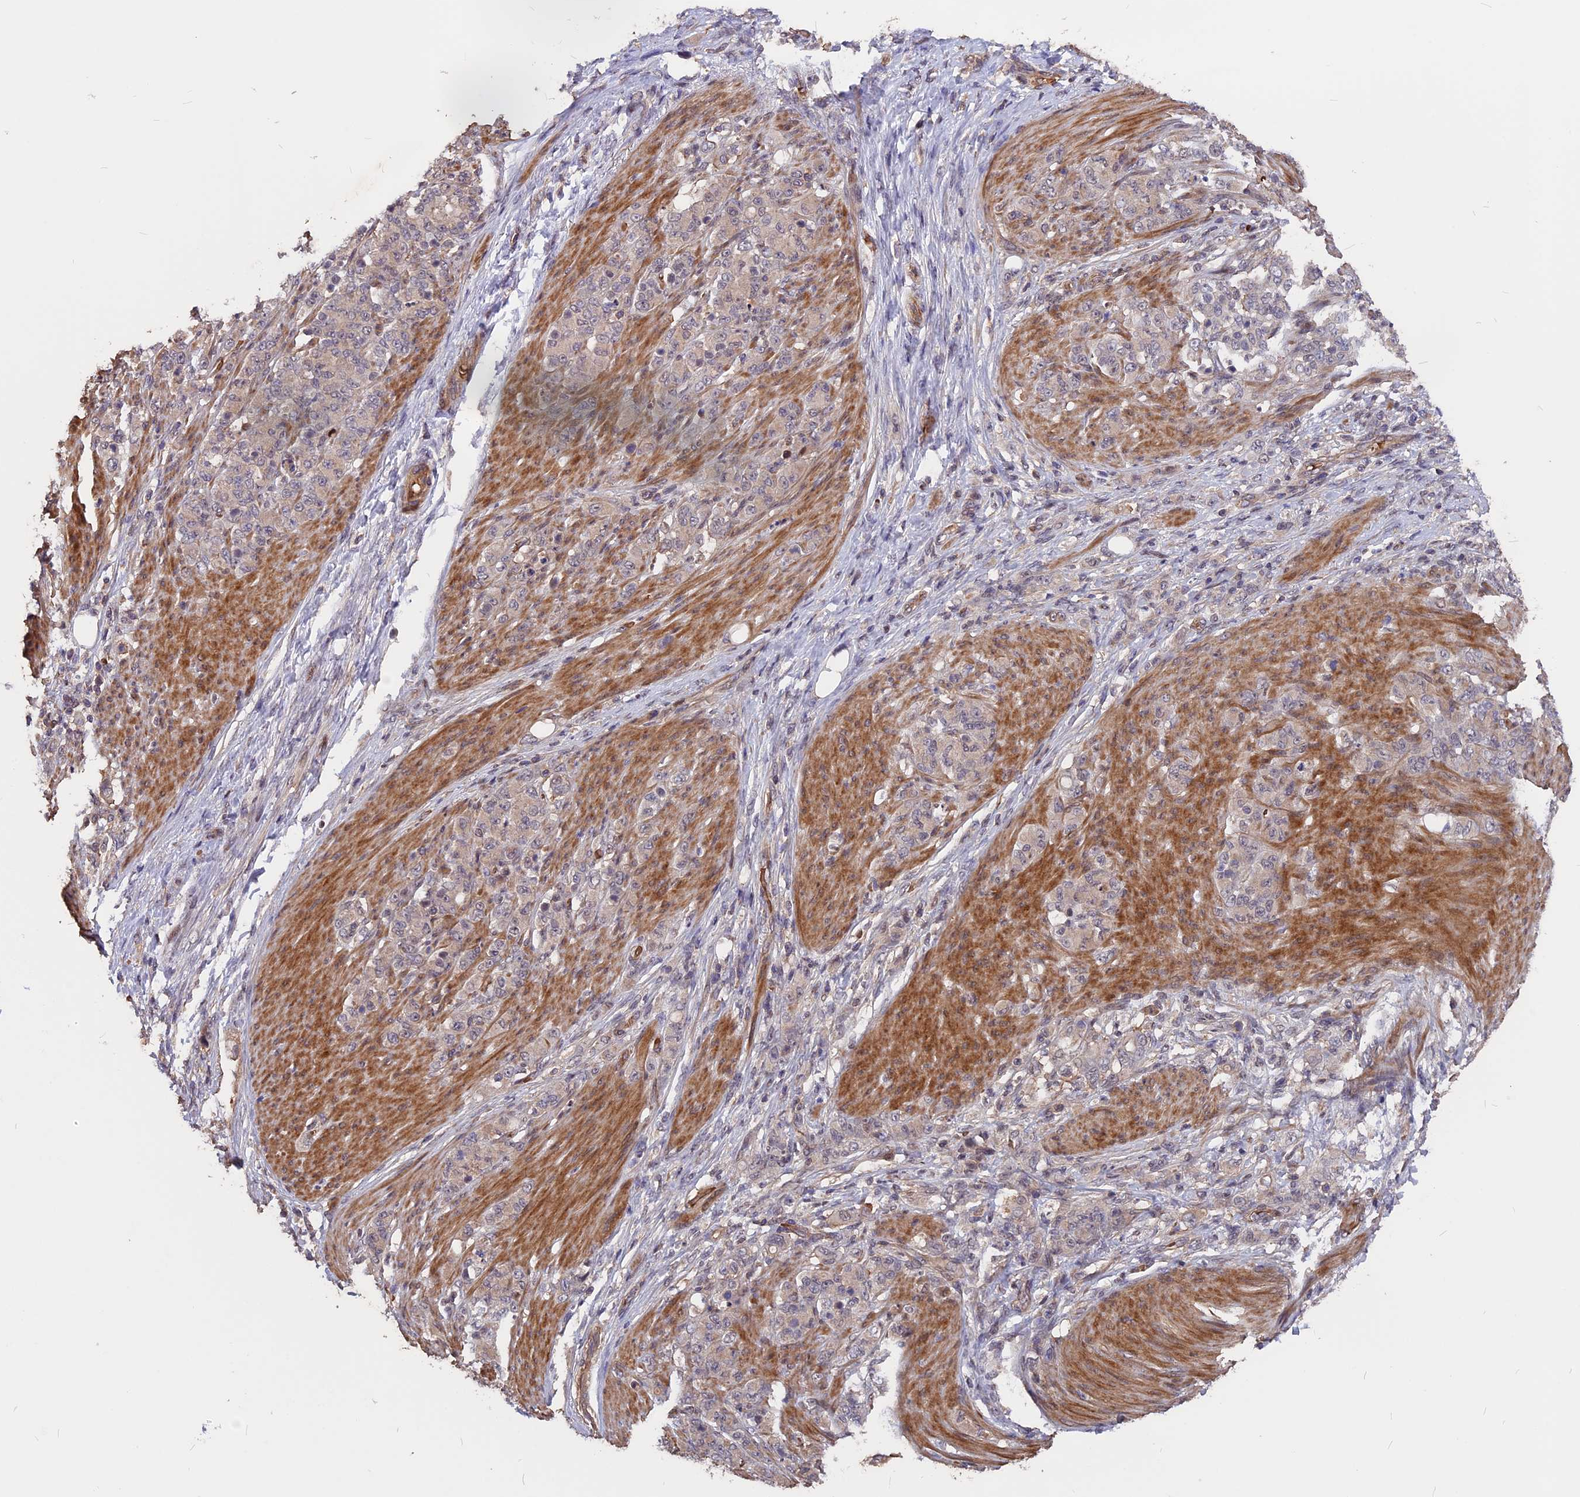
{"staining": {"intensity": "negative", "quantity": "none", "location": "none"}, "tissue": "stomach cancer", "cell_type": "Tumor cells", "image_type": "cancer", "snomed": [{"axis": "morphology", "description": "Adenocarcinoma, NOS"}, {"axis": "topography", "description": "Stomach"}], "caption": "Human stomach adenocarcinoma stained for a protein using IHC reveals no positivity in tumor cells.", "gene": "ZC3H10", "patient": {"sex": "female", "age": 79}}